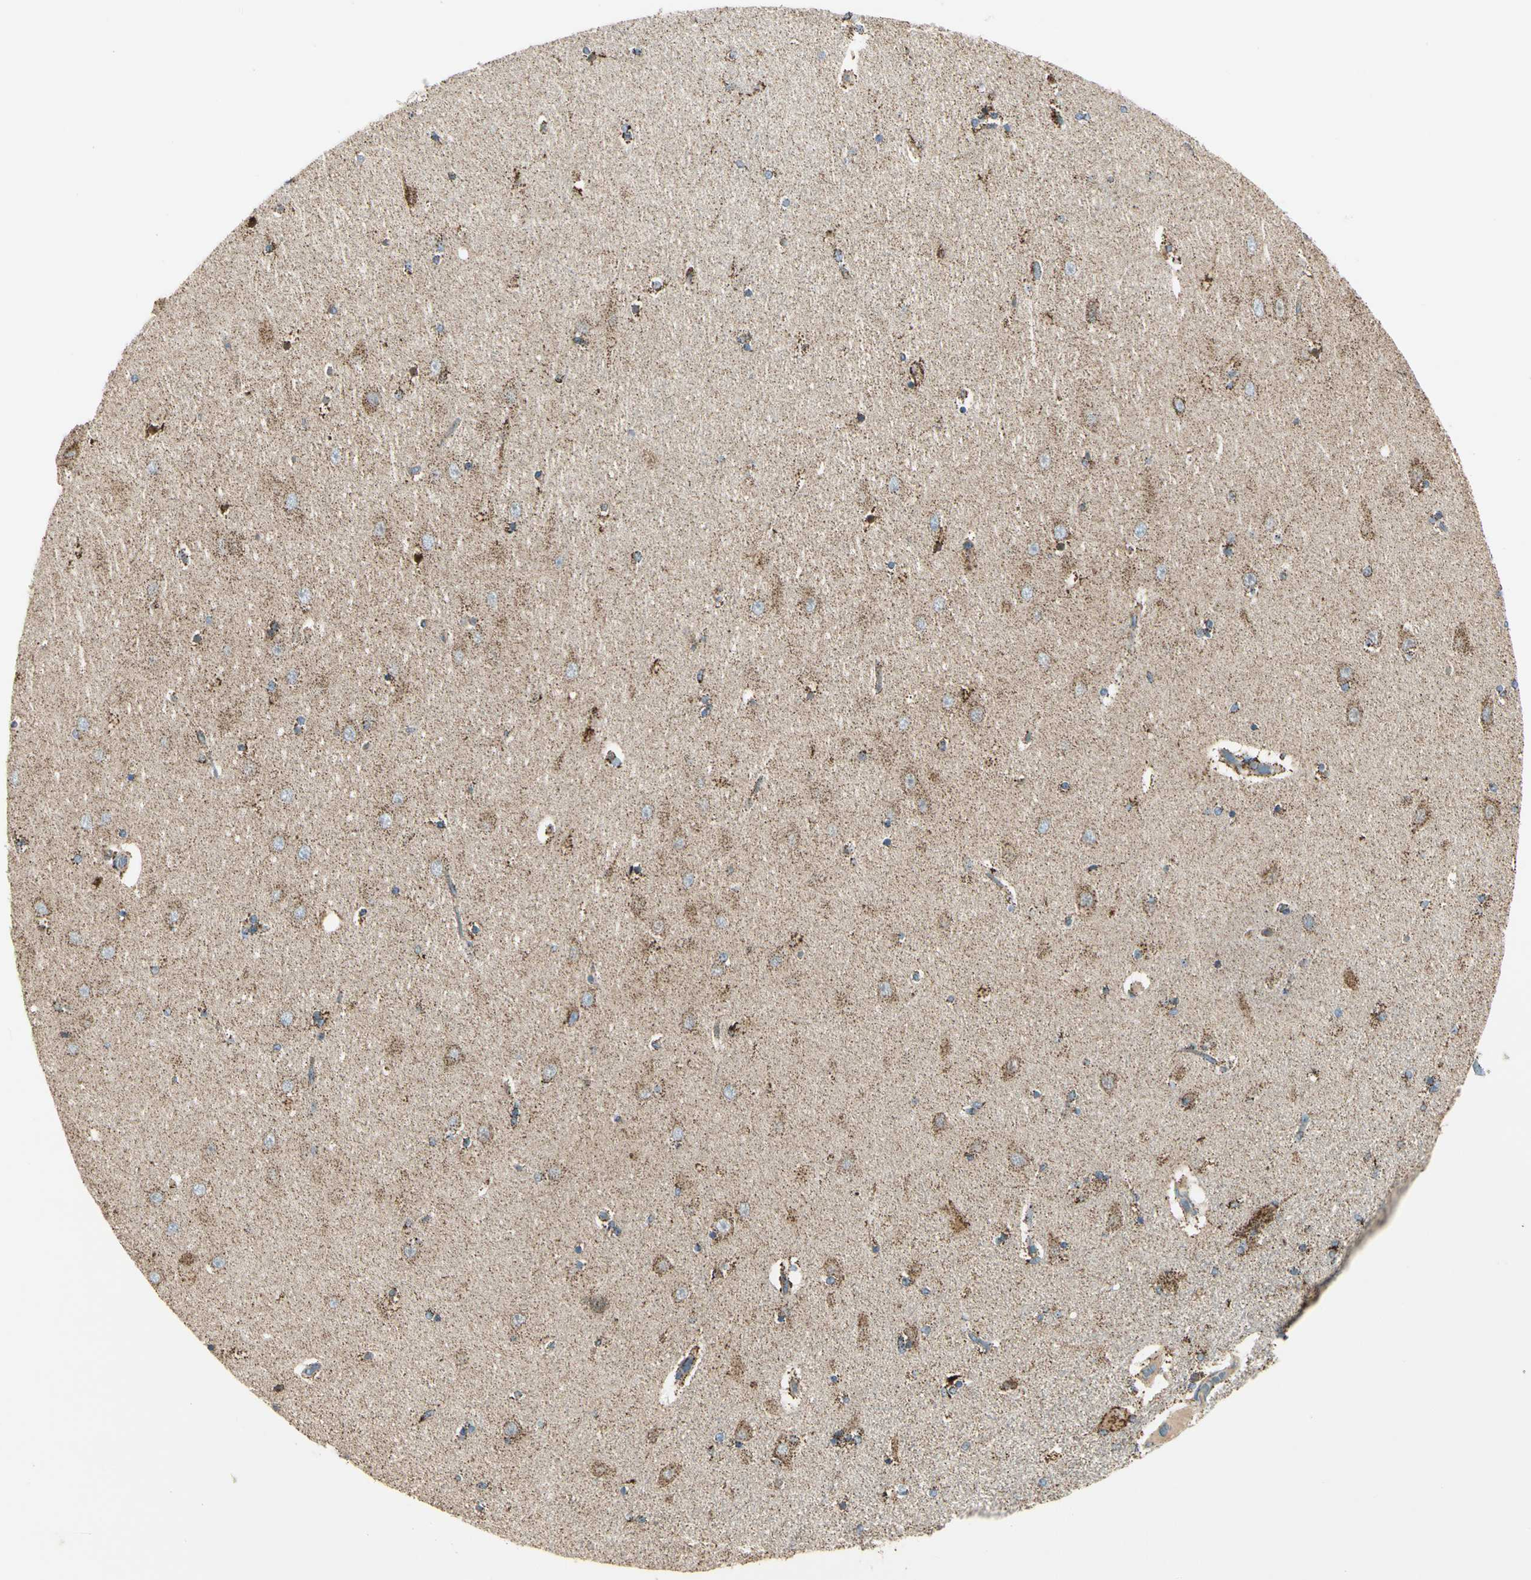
{"staining": {"intensity": "moderate", "quantity": "25%-75%", "location": "cytoplasmic/membranous"}, "tissue": "hippocampus", "cell_type": "Glial cells", "image_type": "normal", "snomed": [{"axis": "morphology", "description": "Normal tissue, NOS"}, {"axis": "topography", "description": "Hippocampus"}], "caption": "Immunohistochemistry staining of normal hippocampus, which reveals medium levels of moderate cytoplasmic/membranous expression in approximately 25%-75% of glial cells indicating moderate cytoplasmic/membranous protein positivity. The staining was performed using DAB (3,3'-diaminobenzidine) (brown) for protein detection and nuclei were counterstained in hematoxylin (blue).", "gene": "ME2", "patient": {"sex": "female", "age": 54}}